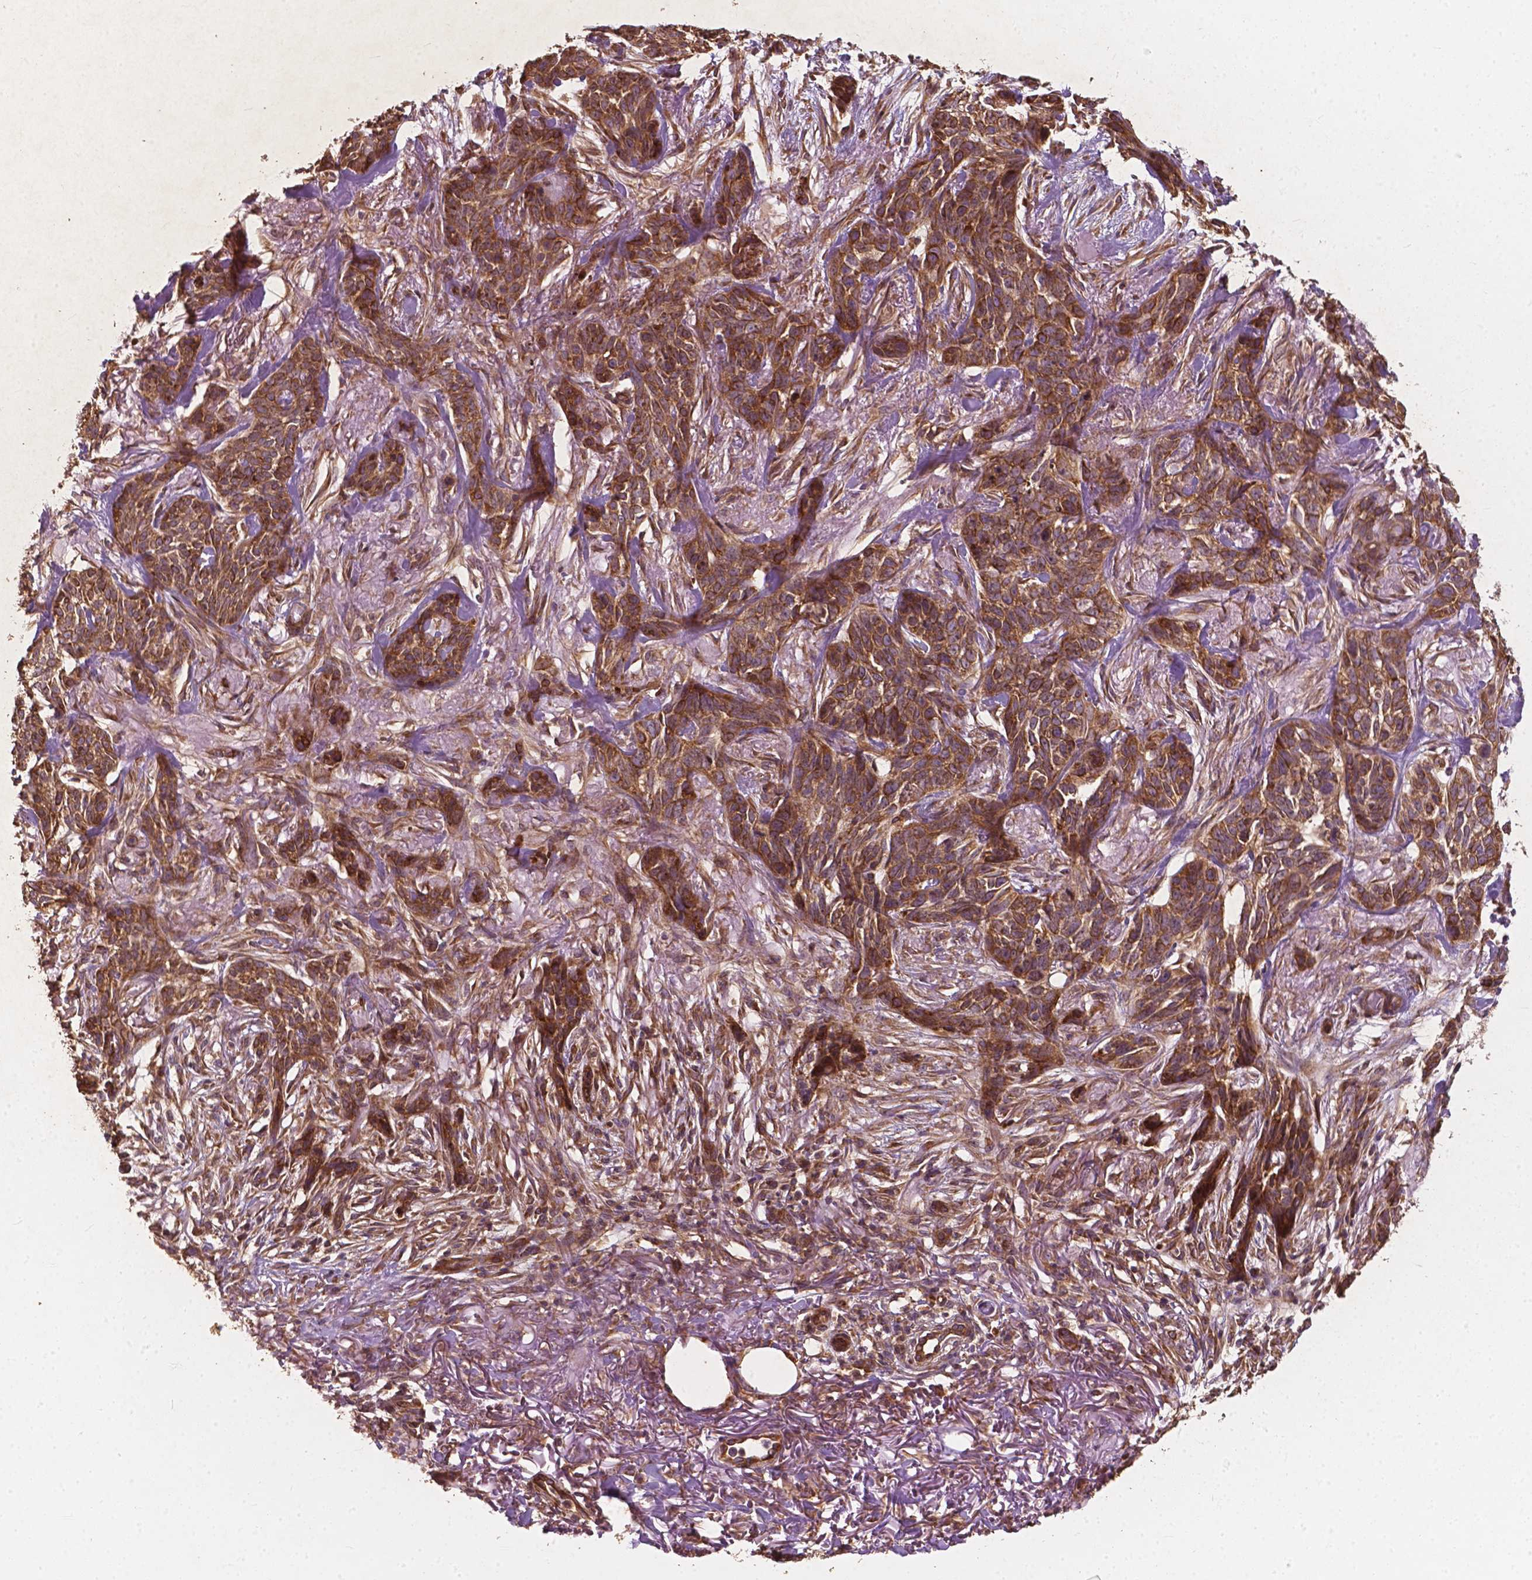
{"staining": {"intensity": "strong", "quantity": ">75%", "location": "cytoplasmic/membranous"}, "tissue": "skin cancer", "cell_type": "Tumor cells", "image_type": "cancer", "snomed": [{"axis": "morphology", "description": "Basal cell carcinoma"}, {"axis": "topography", "description": "Skin"}], "caption": "Immunohistochemistry of human skin cancer (basal cell carcinoma) exhibits high levels of strong cytoplasmic/membranous expression in approximately >75% of tumor cells. Immunohistochemistry (ihc) stains the protein in brown and the nuclei are stained blue.", "gene": "G3BP1", "patient": {"sex": "male", "age": 74}}